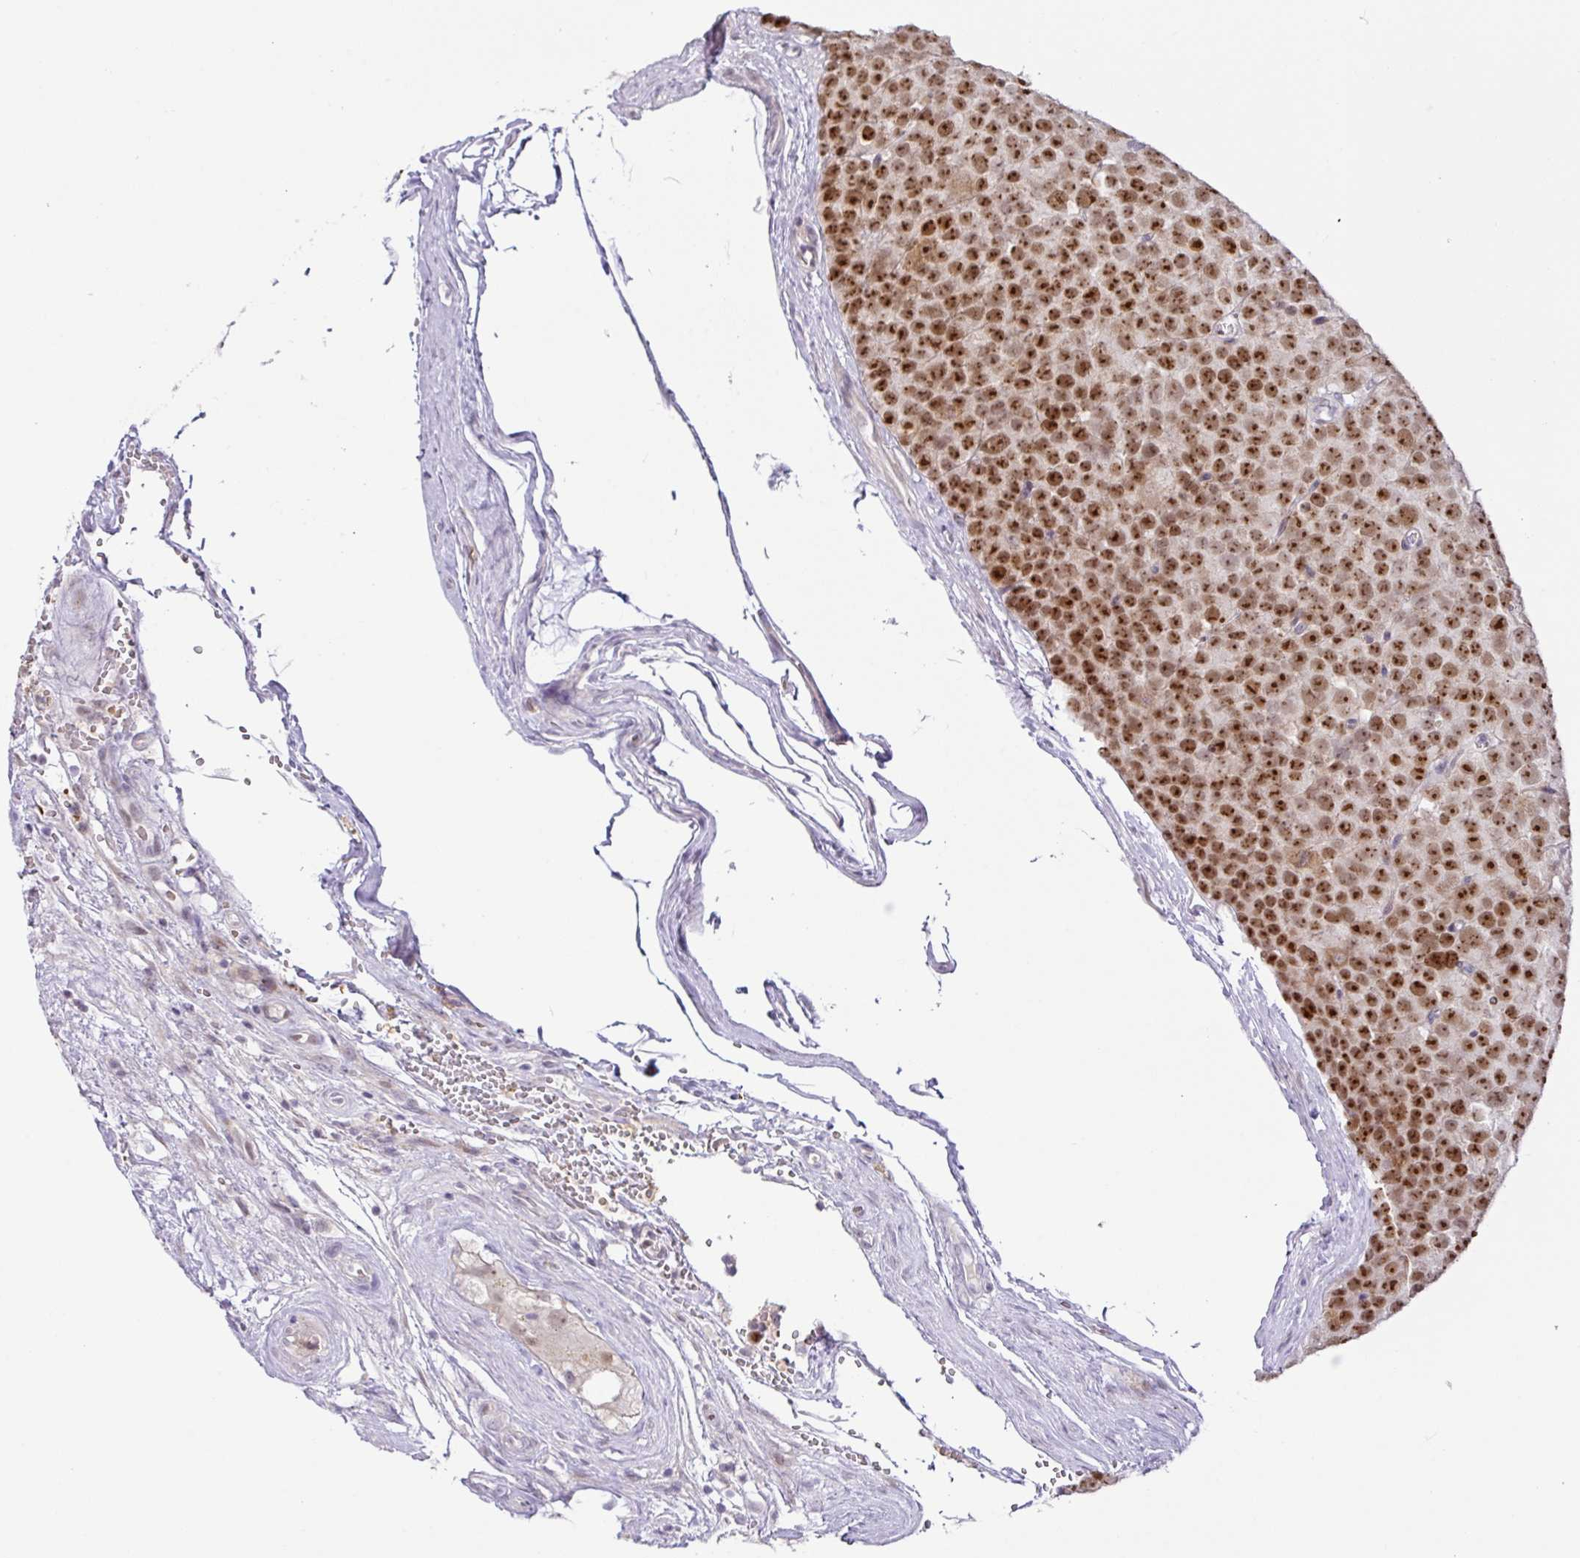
{"staining": {"intensity": "strong", "quantity": ">75%", "location": "nuclear"}, "tissue": "testis cancer", "cell_type": "Tumor cells", "image_type": "cancer", "snomed": [{"axis": "morphology", "description": "Seminoma, NOS"}, {"axis": "topography", "description": "Testis"}], "caption": "Testis cancer (seminoma) stained for a protein (brown) shows strong nuclear positive staining in approximately >75% of tumor cells.", "gene": "PARP2", "patient": {"sex": "male", "age": 71}}